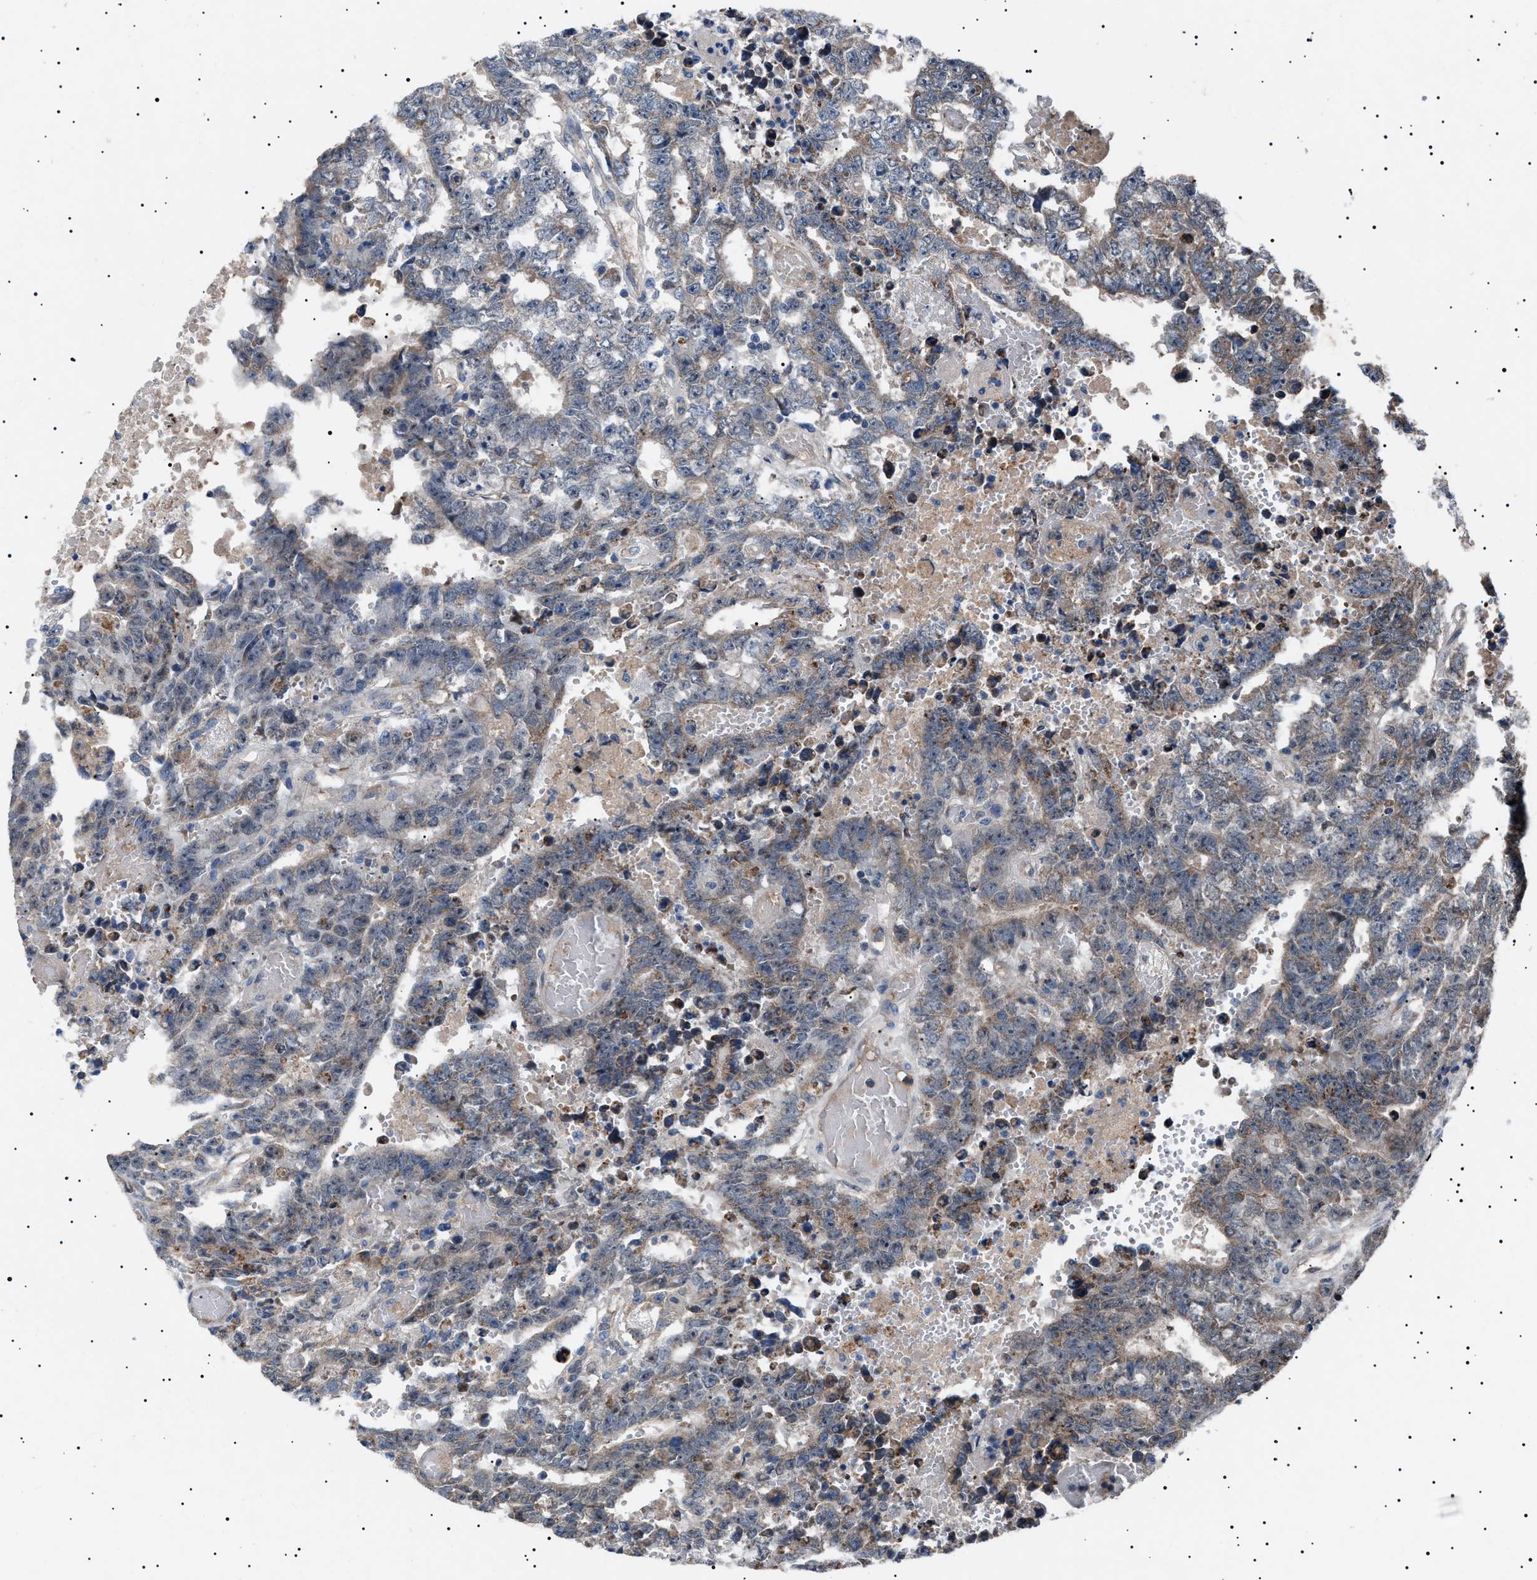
{"staining": {"intensity": "weak", "quantity": "<25%", "location": "cytoplasmic/membranous"}, "tissue": "testis cancer", "cell_type": "Tumor cells", "image_type": "cancer", "snomed": [{"axis": "morphology", "description": "Carcinoma, Embryonal, NOS"}, {"axis": "topography", "description": "Testis"}], "caption": "This is an immunohistochemistry (IHC) image of human testis cancer (embryonal carcinoma). There is no expression in tumor cells.", "gene": "PTRH1", "patient": {"sex": "male", "age": 25}}